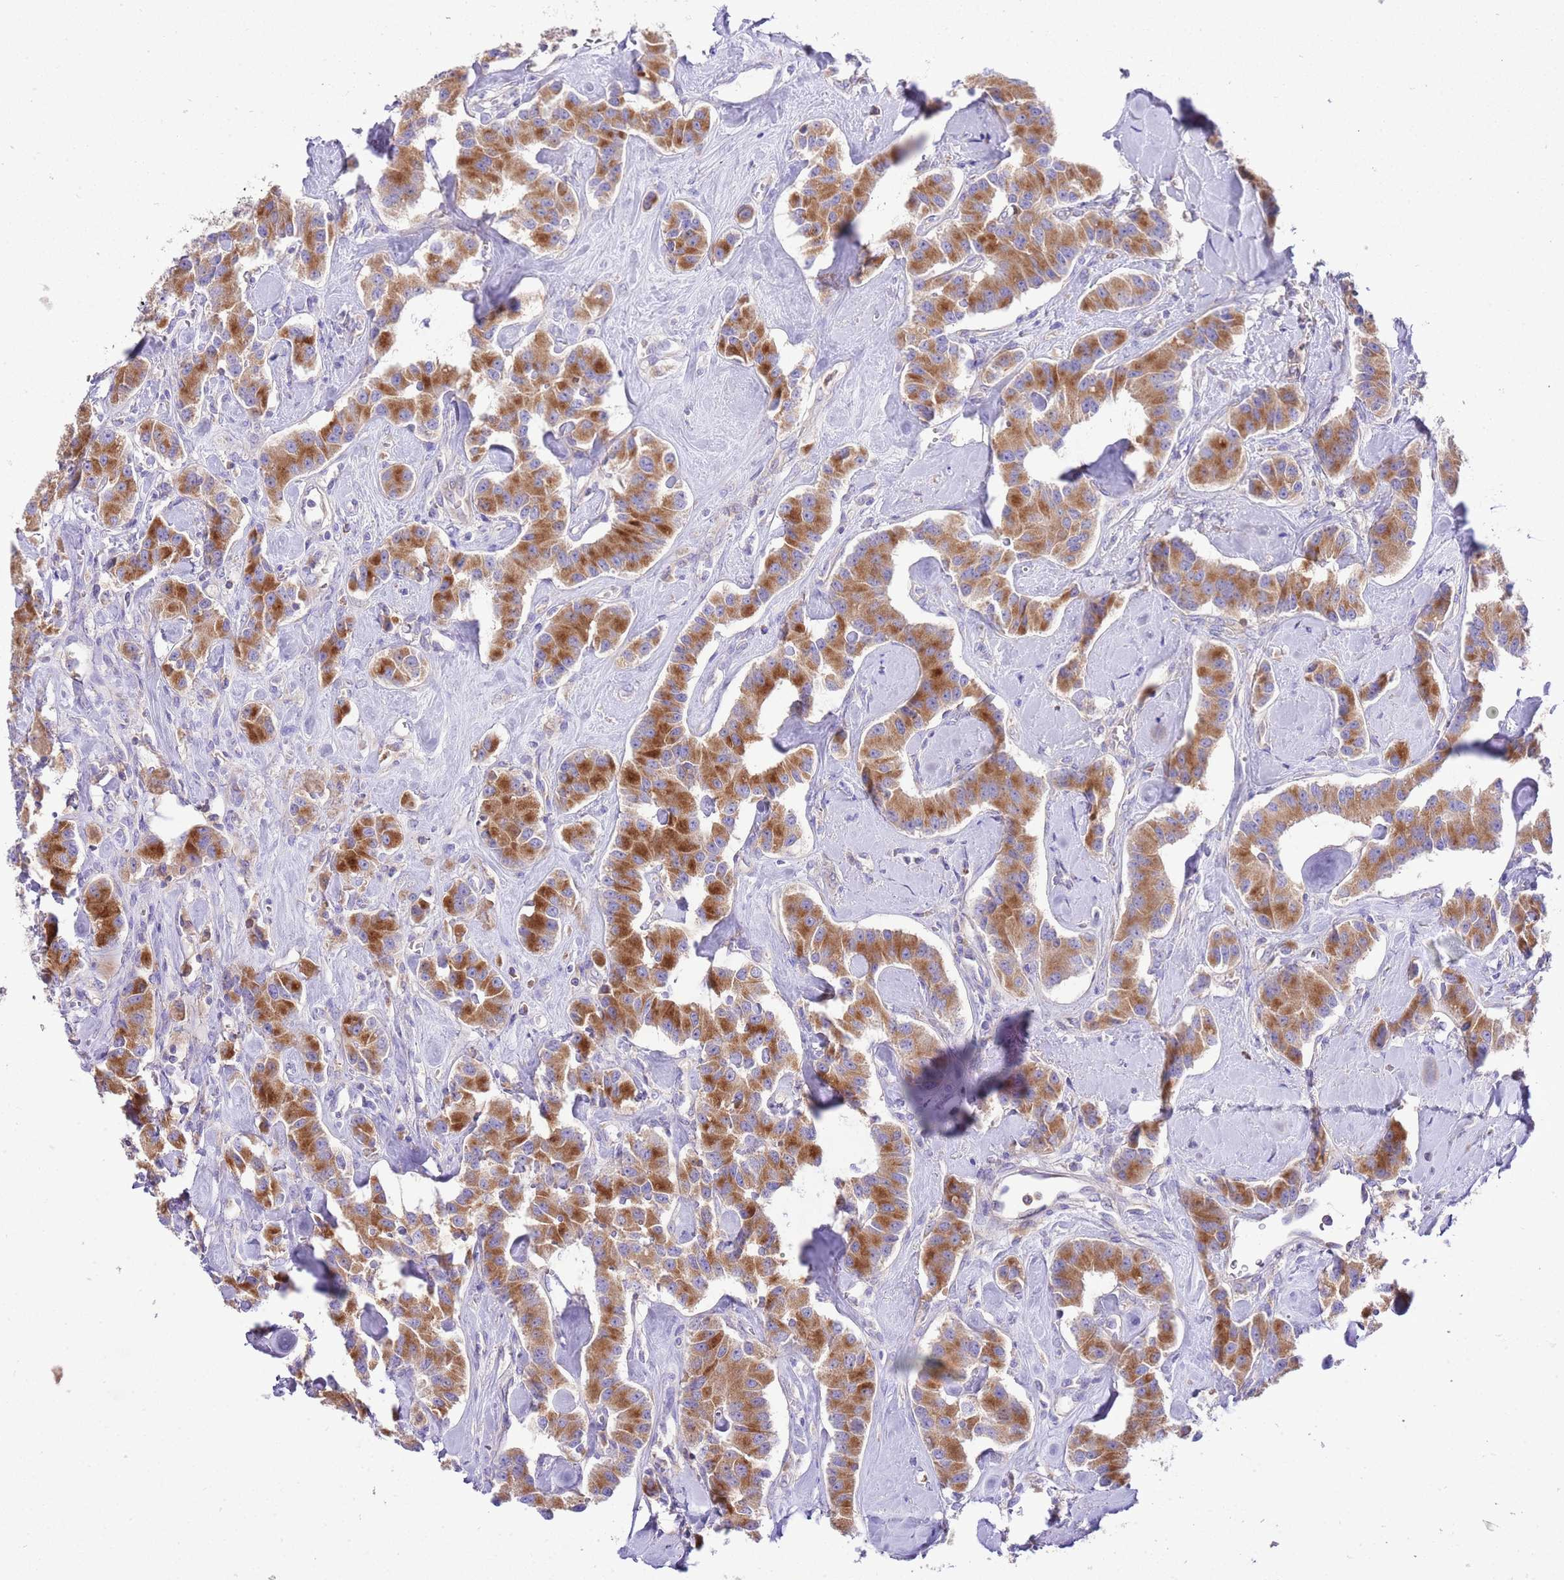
{"staining": {"intensity": "strong", "quantity": ">75%", "location": "cytoplasmic/membranous"}, "tissue": "carcinoid", "cell_type": "Tumor cells", "image_type": "cancer", "snomed": [{"axis": "morphology", "description": "Carcinoid, malignant, NOS"}, {"axis": "topography", "description": "Pancreas"}], "caption": "Strong cytoplasmic/membranous positivity is appreciated in about >75% of tumor cells in carcinoid. The staining was performed using DAB to visualize the protein expression in brown, while the nuclei were stained in blue with hematoxylin (Magnification: 20x).", "gene": "RPS10", "patient": {"sex": "male", "age": 41}}